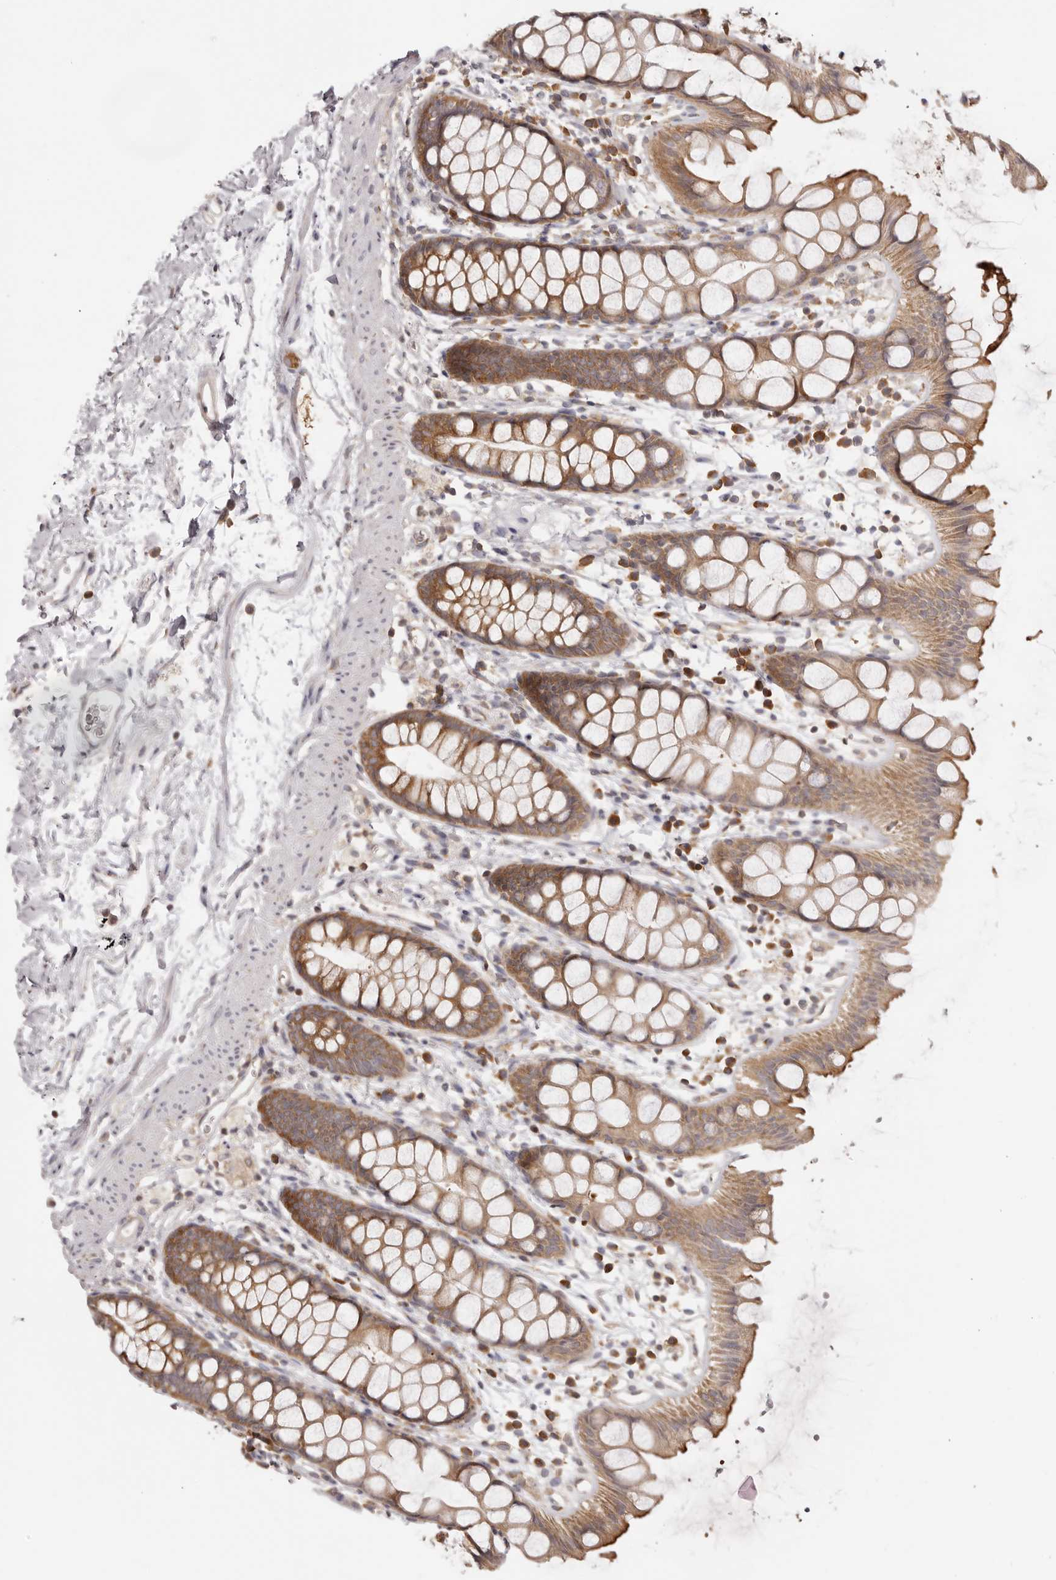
{"staining": {"intensity": "moderate", "quantity": ">75%", "location": "cytoplasmic/membranous"}, "tissue": "rectum", "cell_type": "Glandular cells", "image_type": "normal", "snomed": [{"axis": "morphology", "description": "Normal tissue, NOS"}, {"axis": "topography", "description": "Rectum"}], "caption": "Protein staining demonstrates moderate cytoplasmic/membranous staining in approximately >75% of glandular cells in unremarkable rectum. (IHC, brightfield microscopy, high magnification).", "gene": "EEF1E1", "patient": {"sex": "female", "age": 65}}